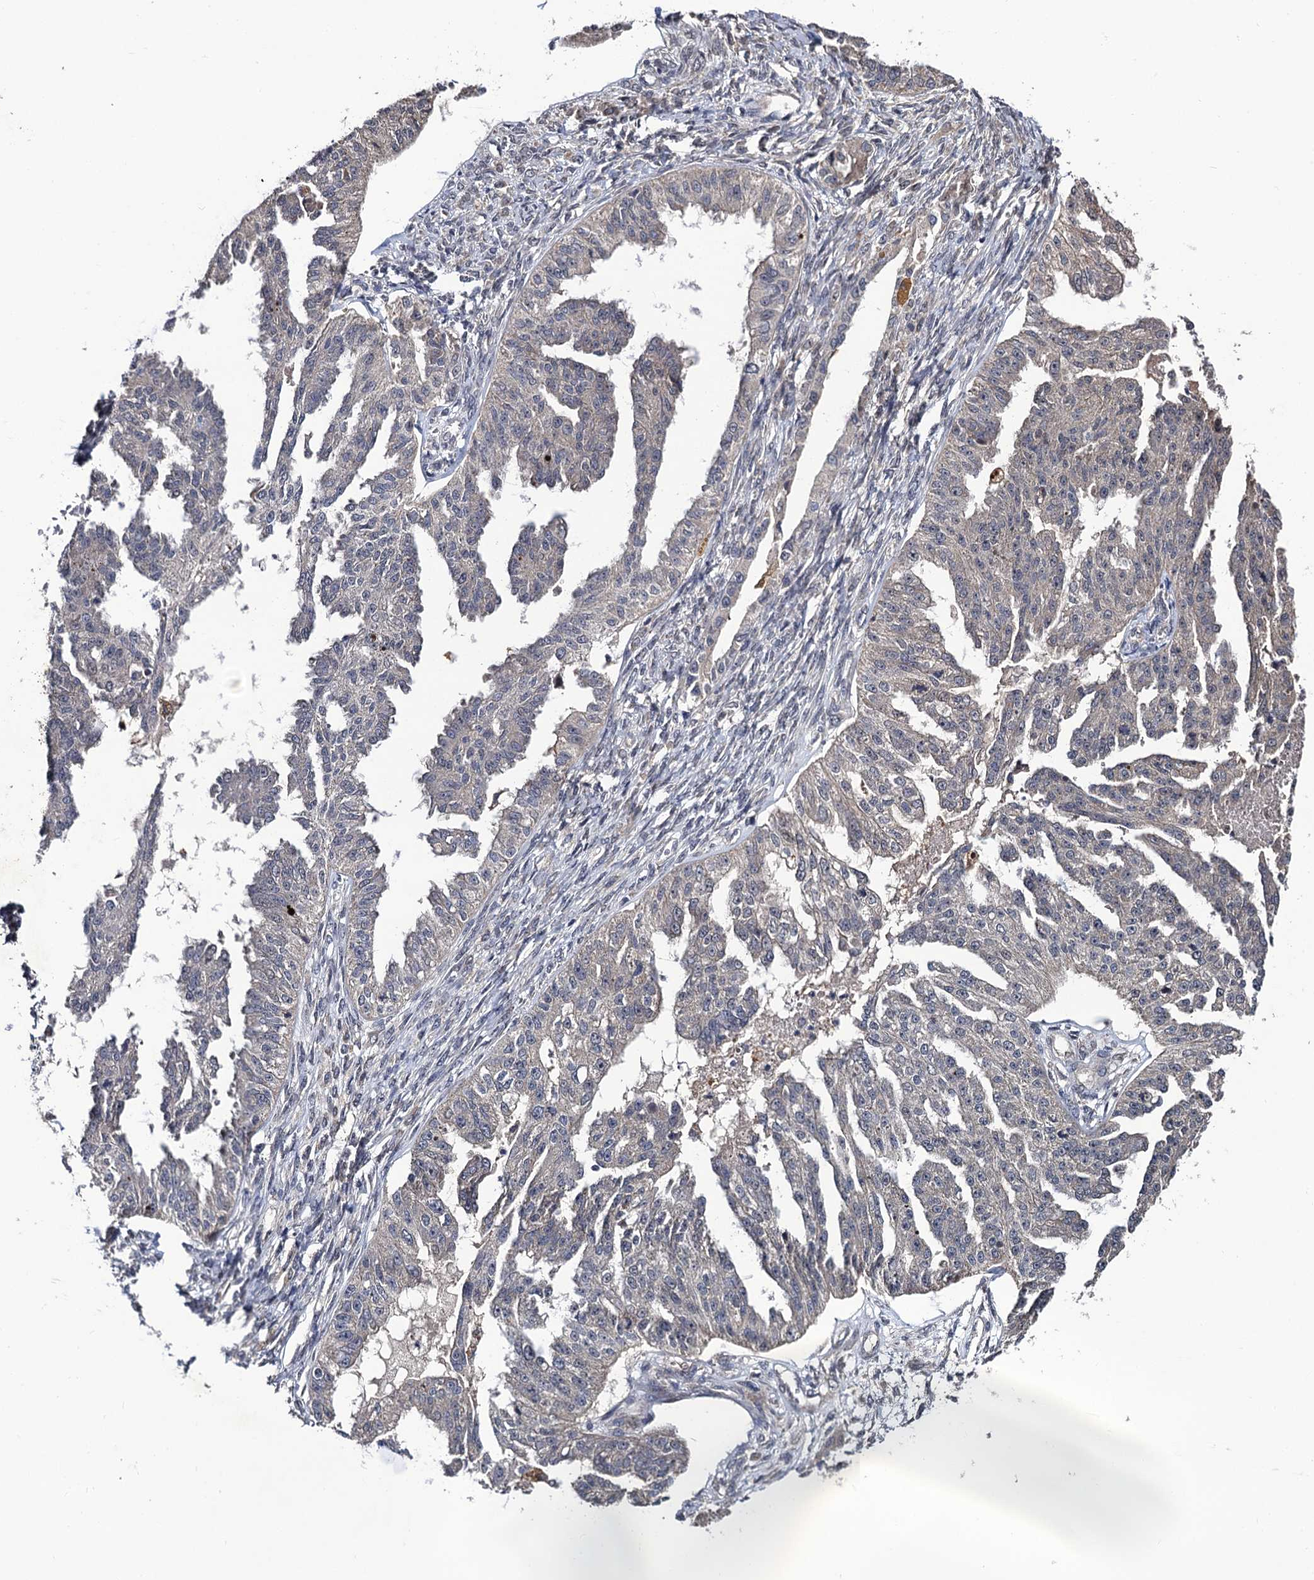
{"staining": {"intensity": "negative", "quantity": "none", "location": "none"}, "tissue": "ovarian cancer", "cell_type": "Tumor cells", "image_type": "cancer", "snomed": [{"axis": "morphology", "description": "Cystadenocarcinoma, serous, NOS"}, {"axis": "topography", "description": "Ovary"}], "caption": "Human serous cystadenocarcinoma (ovarian) stained for a protein using immunohistochemistry (IHC) displays no expression in tumor cells.", "gene": "LRRC63", "patient": {"sex": "female", "age": 58}}